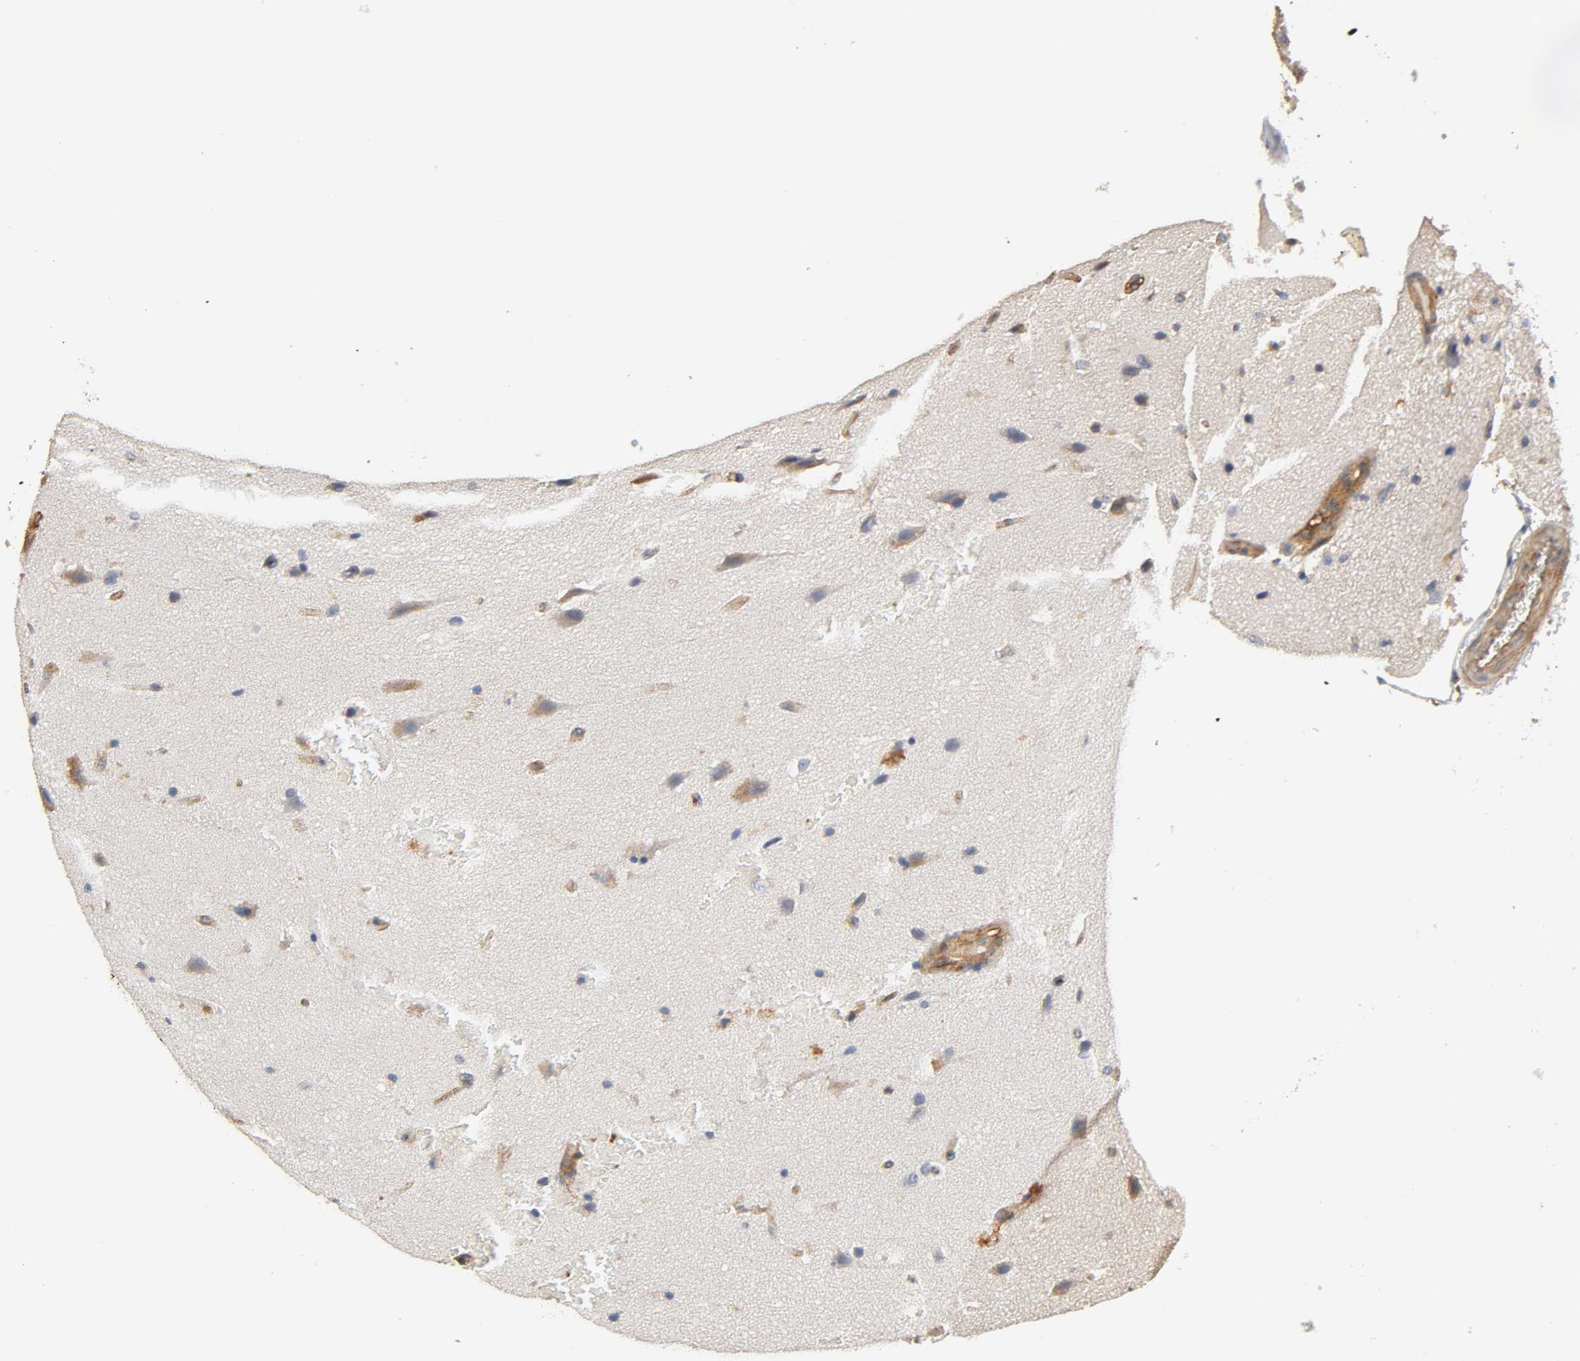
{"staining": {"intensity": "weak", "quantity": "25%-75%", "location": "cytoplasmic/membranous"}, "tissue": "glioma", "cell_type": "Tumor cells", "image_type": "cancer", "snomed": [{"axis": "morphology", "description": "Glioma, malignant, Low grade"}, {"axis": "topography", "description": "Cerebral cortex"}], "caption": "IHC image of neoplastic tissue: human glioma stained using immunohistochemistry (IHC) exhibits low levels of weak protein expression localized specifically in the cytoplasmic/membranous of tumor cells, appearing as a cytoplasmic/membranous brown color.", "gene": "IFITM3", "patient": {"sex": "female", "age": 47}}